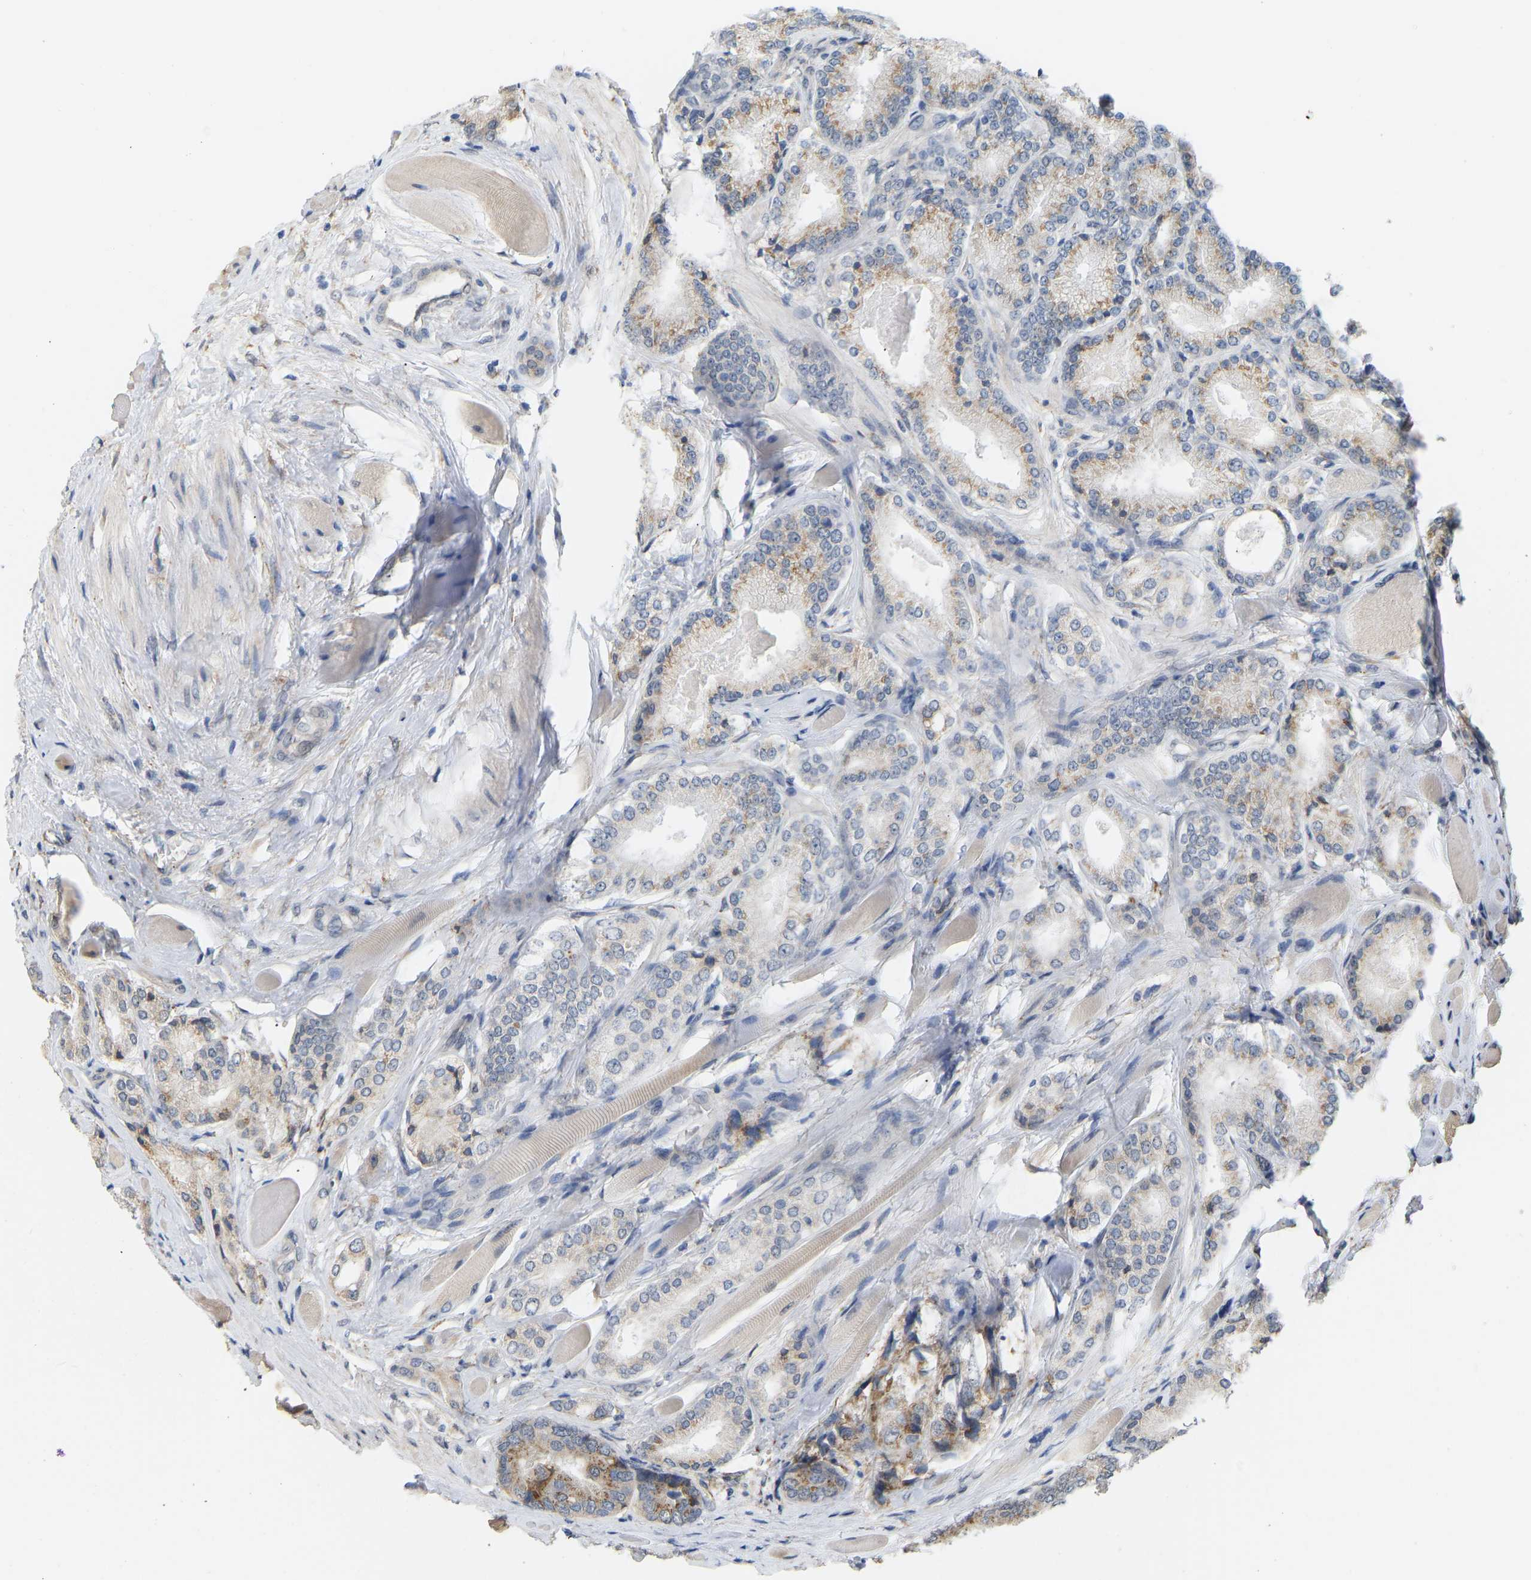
{"staining": {"intensity": "moderate", "quantity": "25%-75%", "location": "cytoplasmic/membranous"}, "tissue": "prostate cancer", "cell_type": "Tumor cells", "image_type": "cancer", "snomed": [{"axis": "morphology", "description": "Adenocarcinoma, High grade"}, {"axis": "topography", "description": "Prostate"}], "caption": "Immunohistochemical staining of human prostate high-grade adenocarcinoma reveals medium levels of moderate cytoplasmic/membranous protein expression in approximately 25%-75% of tumor cells.", "gene": "BEND3", "patient": {"sex": "male", "age": 50}}